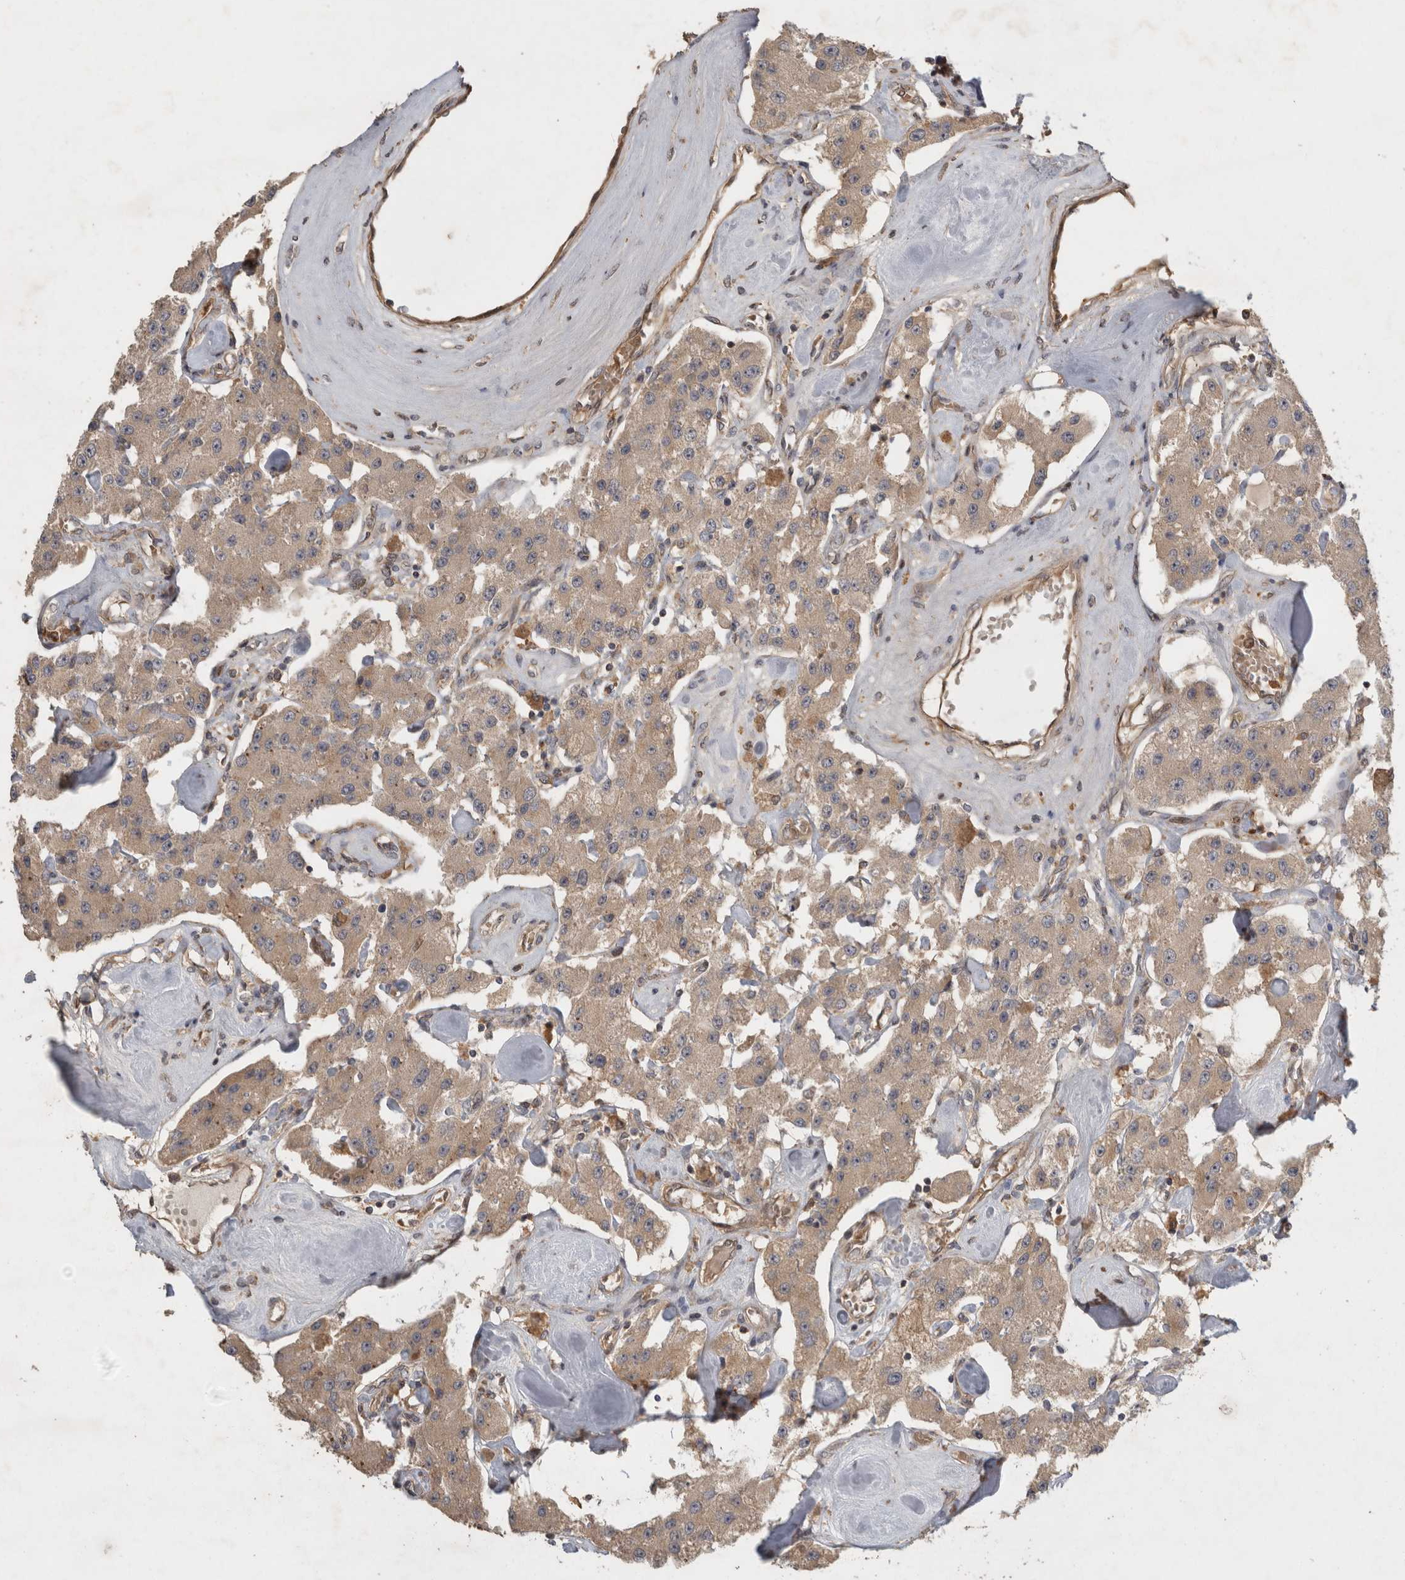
{"staining": {"intensity": "weak", "quantity": ">75%", "location": "cytoplasmic/membranous"}, "tissue": "carcinoid", "cell_type": "Tumor cells", "image_type": "cancer", "snomed": [{"axis": "morphology", "description": "Carcinoid, malignant, NOS"}, {"axis": "topography", "description": "Pancreas"}], "caption": "A low amount of weak cytoplasmic/membranous staining is identified in about >75% of tumor cells in carcinoid (malignant) tissue.", "gene": "VEPH1", "patient": {"sex": "male", "age": 41}}